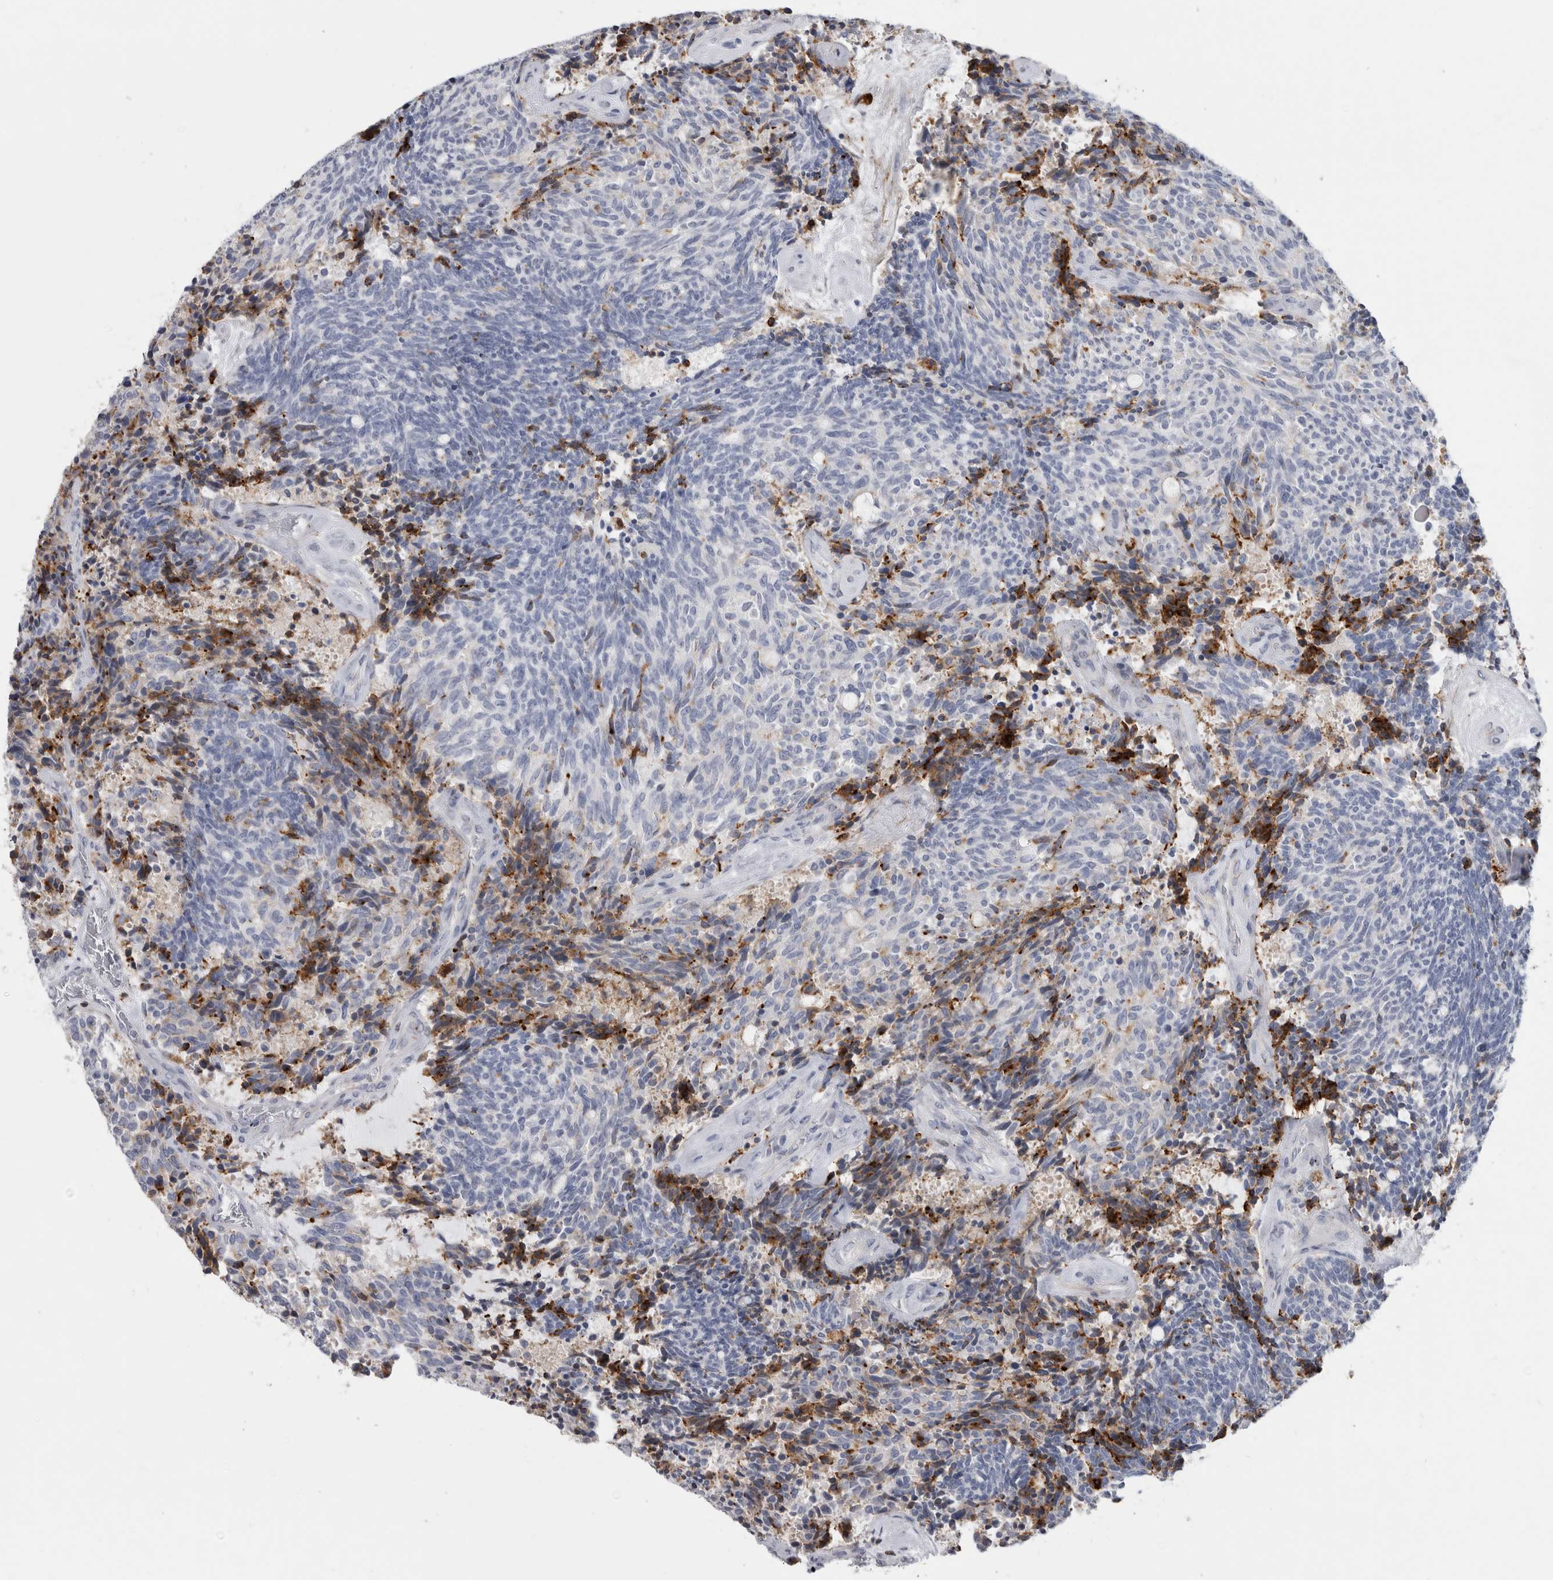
{"staining": {"intensity": "negative", "quantity": "none", "location": "none"}, "tissue": "carcinoid", "cell_type": "Tumor cells", "image_type": "cancer", "snomed": [{"axis": "morphology", "description": "Carcinoid, malignant, NOS"}, {"axis": "topography", "description": "Pancreas"}], "caption": "This is an IHC image of carcinoid. There is no expression in tumor cells.", "gene": "DNAJC24", "patient": {"sex": "female", "age": 54}}